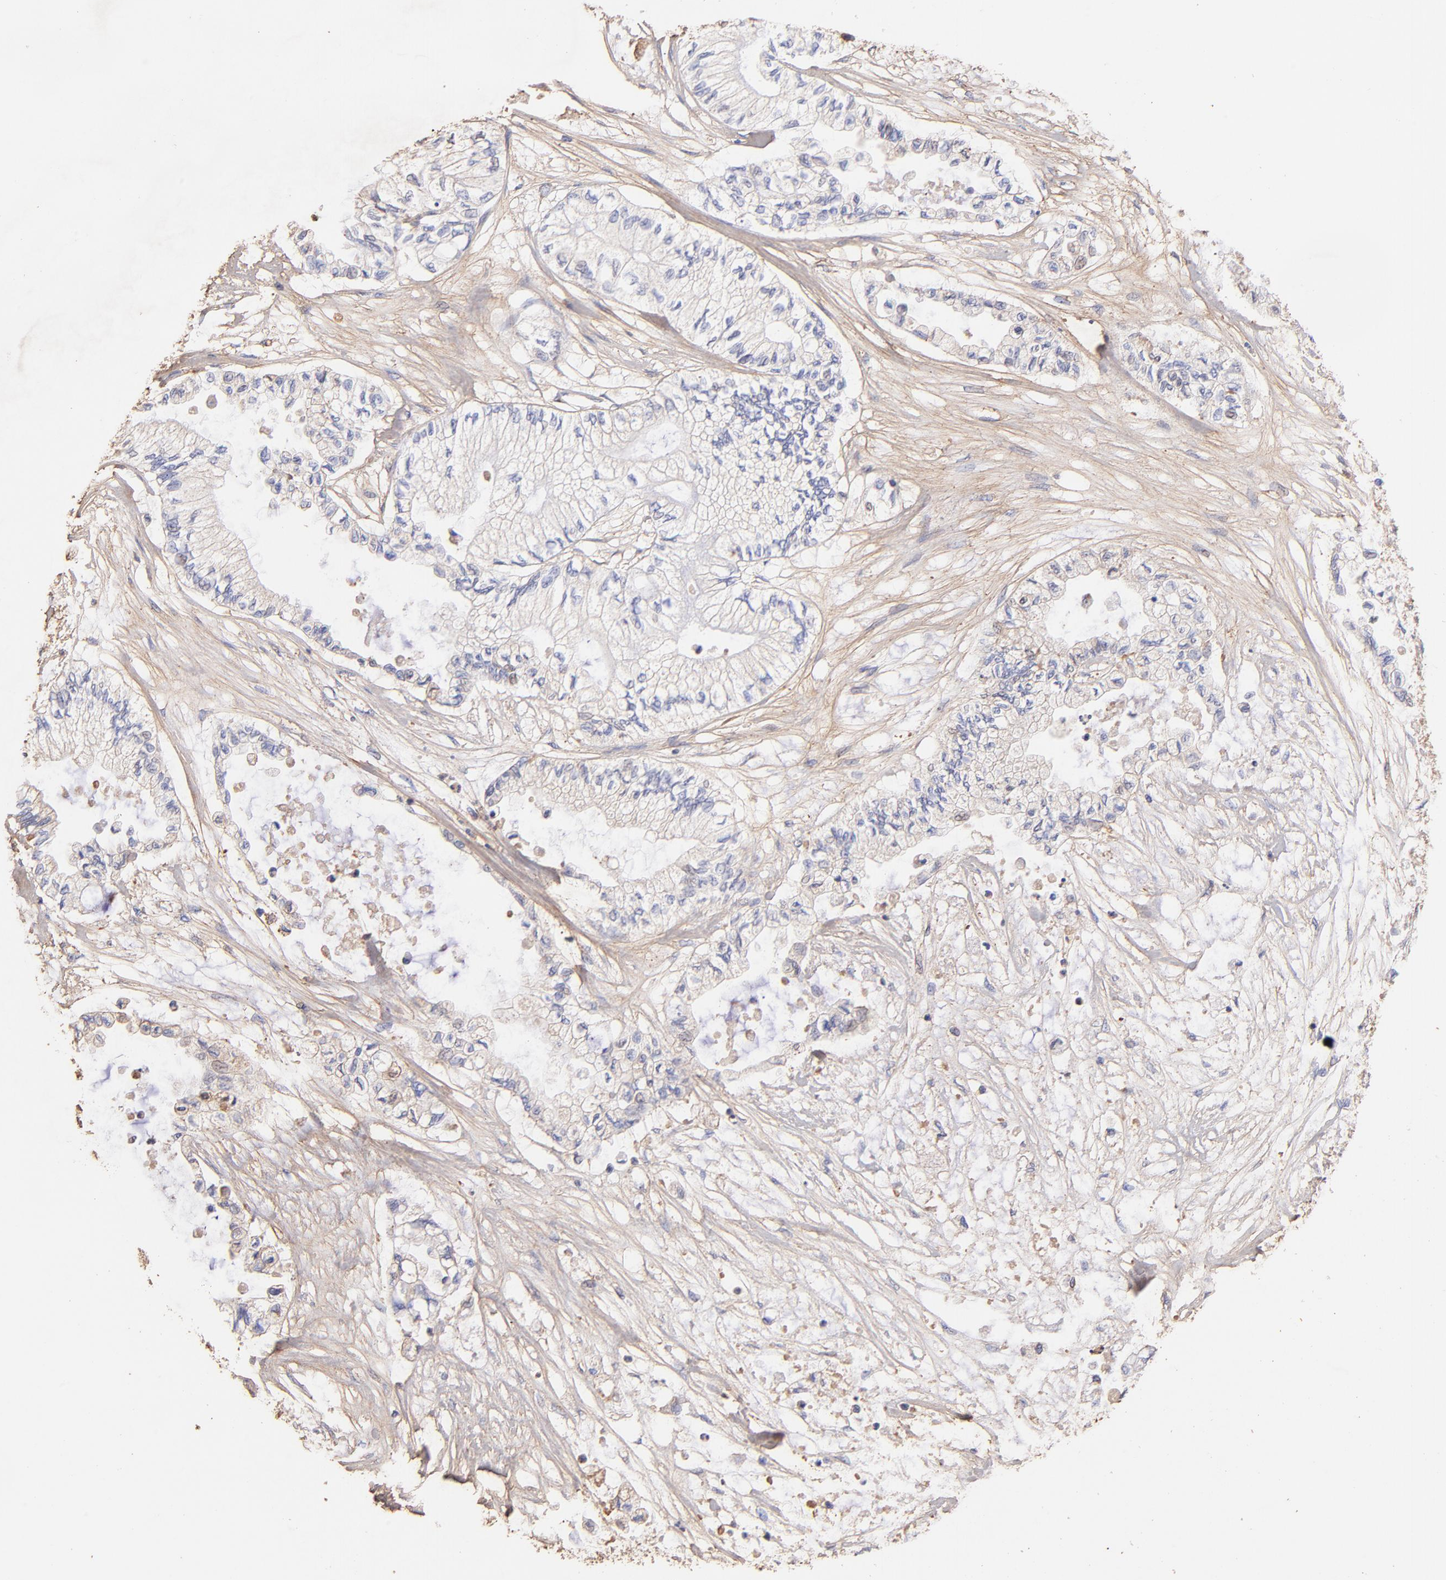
{"staining": {"intensity": "weak", "quantity": "25%-75%", "location": "cytoplasmic/membranous"}, "tissue": "pancreatic cancer", "cell_type": "Tumor cells", "image_type": "cancer", "snomed": [{"axis": "morphology", "description": "Adenocarcinoma, NOS"}, {"axis": "topography", "description": "Pancreas"}], "caption": "High-magnification brightfield microscopy of pancreatic cancer (adenocarcinoma) stained with DAB (brown) and counterstained with hematoxylin (blue). tumor cells exhibit weak cytoplasmic/membranous staining is seen in approximately25%-75% of cells.", "gene": "BGN", "patient": {"sex": "male", "age": 79}}